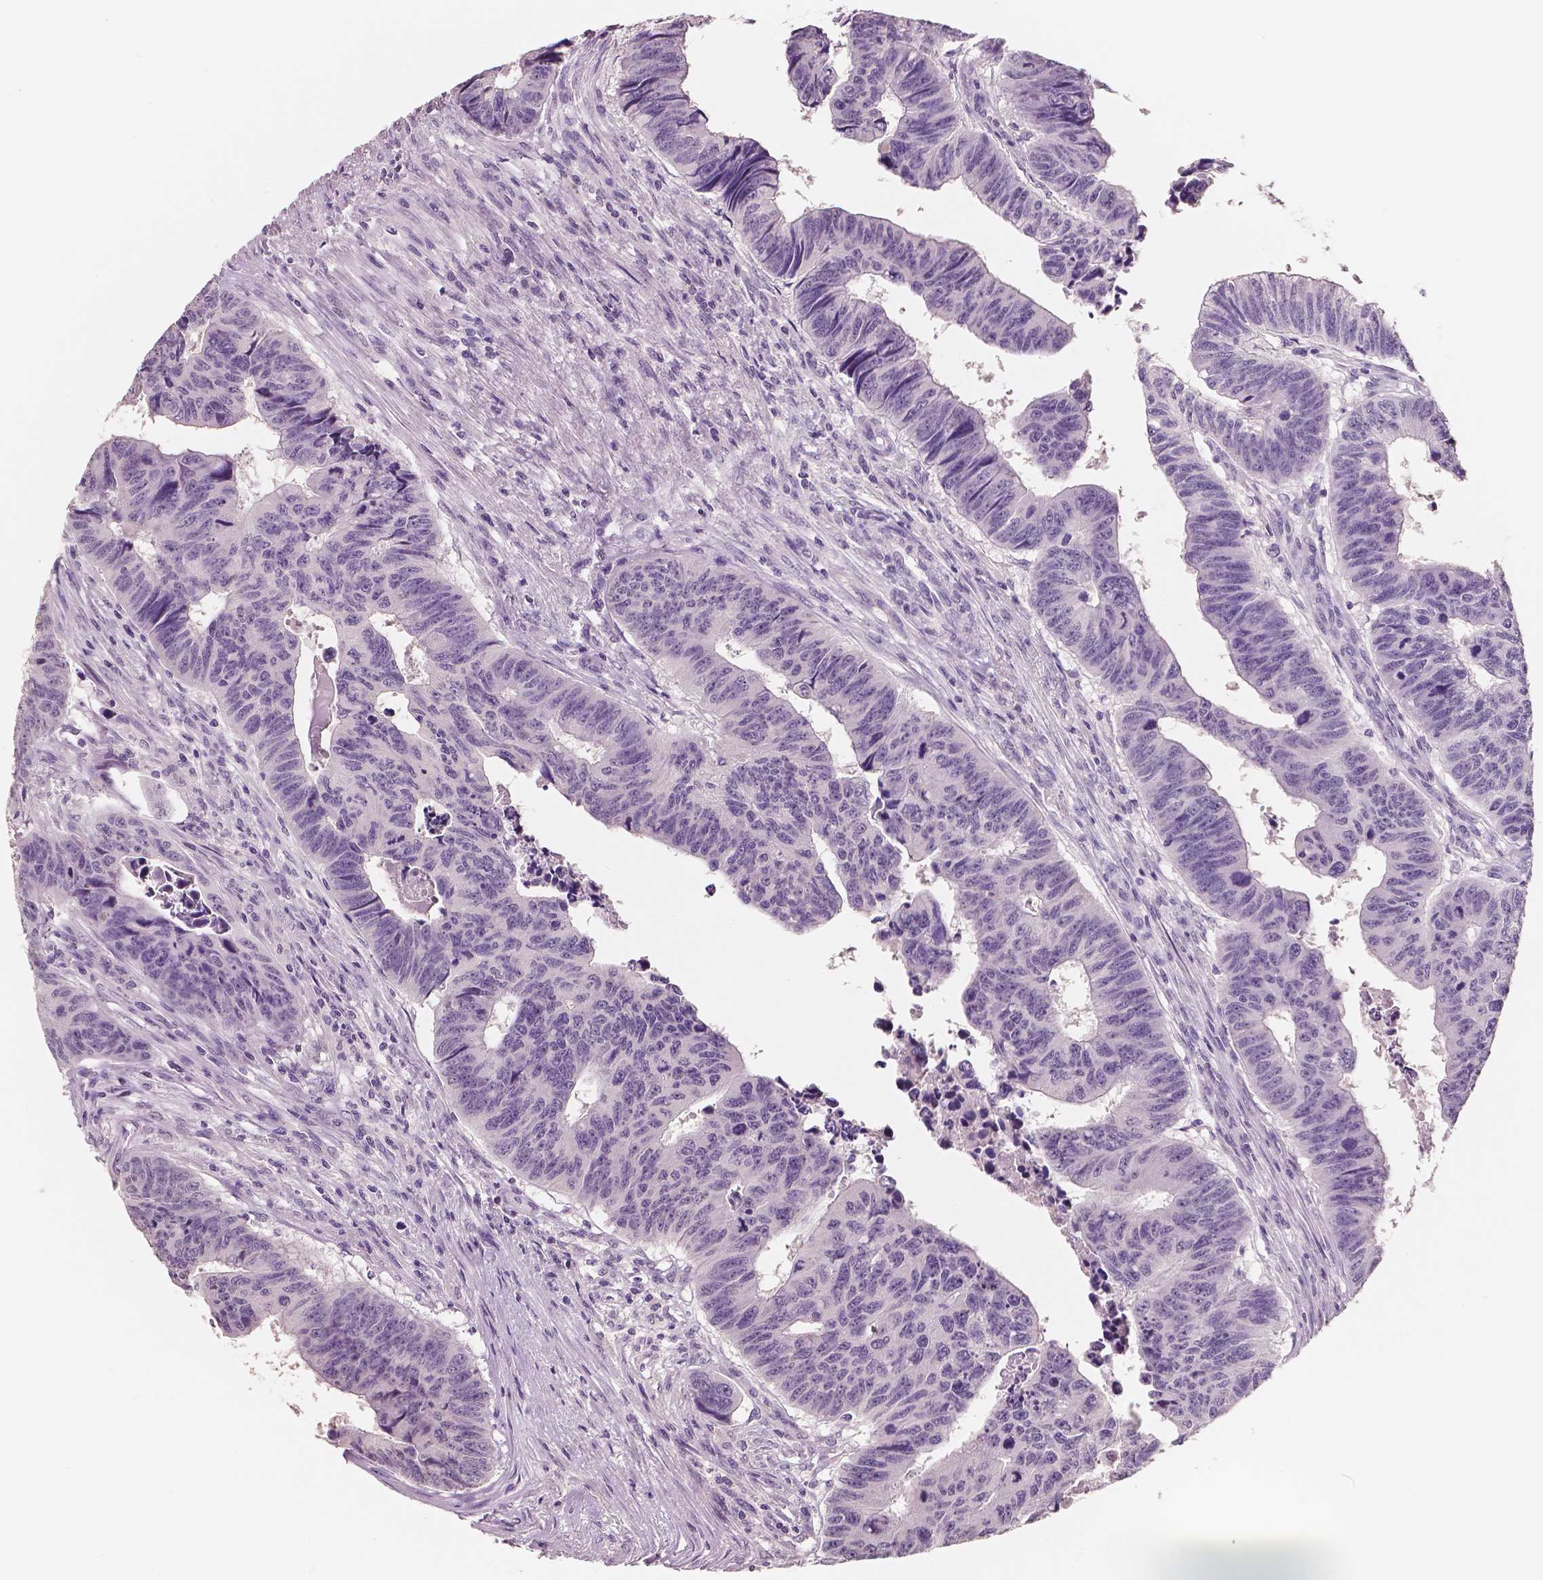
{"staining": {"intensity": "negative", "quantity": "none", "location": "none"}, "tissue": "colorectal cancer", "cell_type": "Tumor cells", "image_type": "cancer", "snomed": [{"axis": "morphology", "description": "Adenocarcinoma, NOS"}, {"axis": "topography", "description": "Rectum"}], "caption": "The IHC image has no significant positivity in tumor cells of colorectal cancer (adenocarcinoma) tissue.", "gene": "NECAB1", "patient": {"sex": "female", "age": 85}}